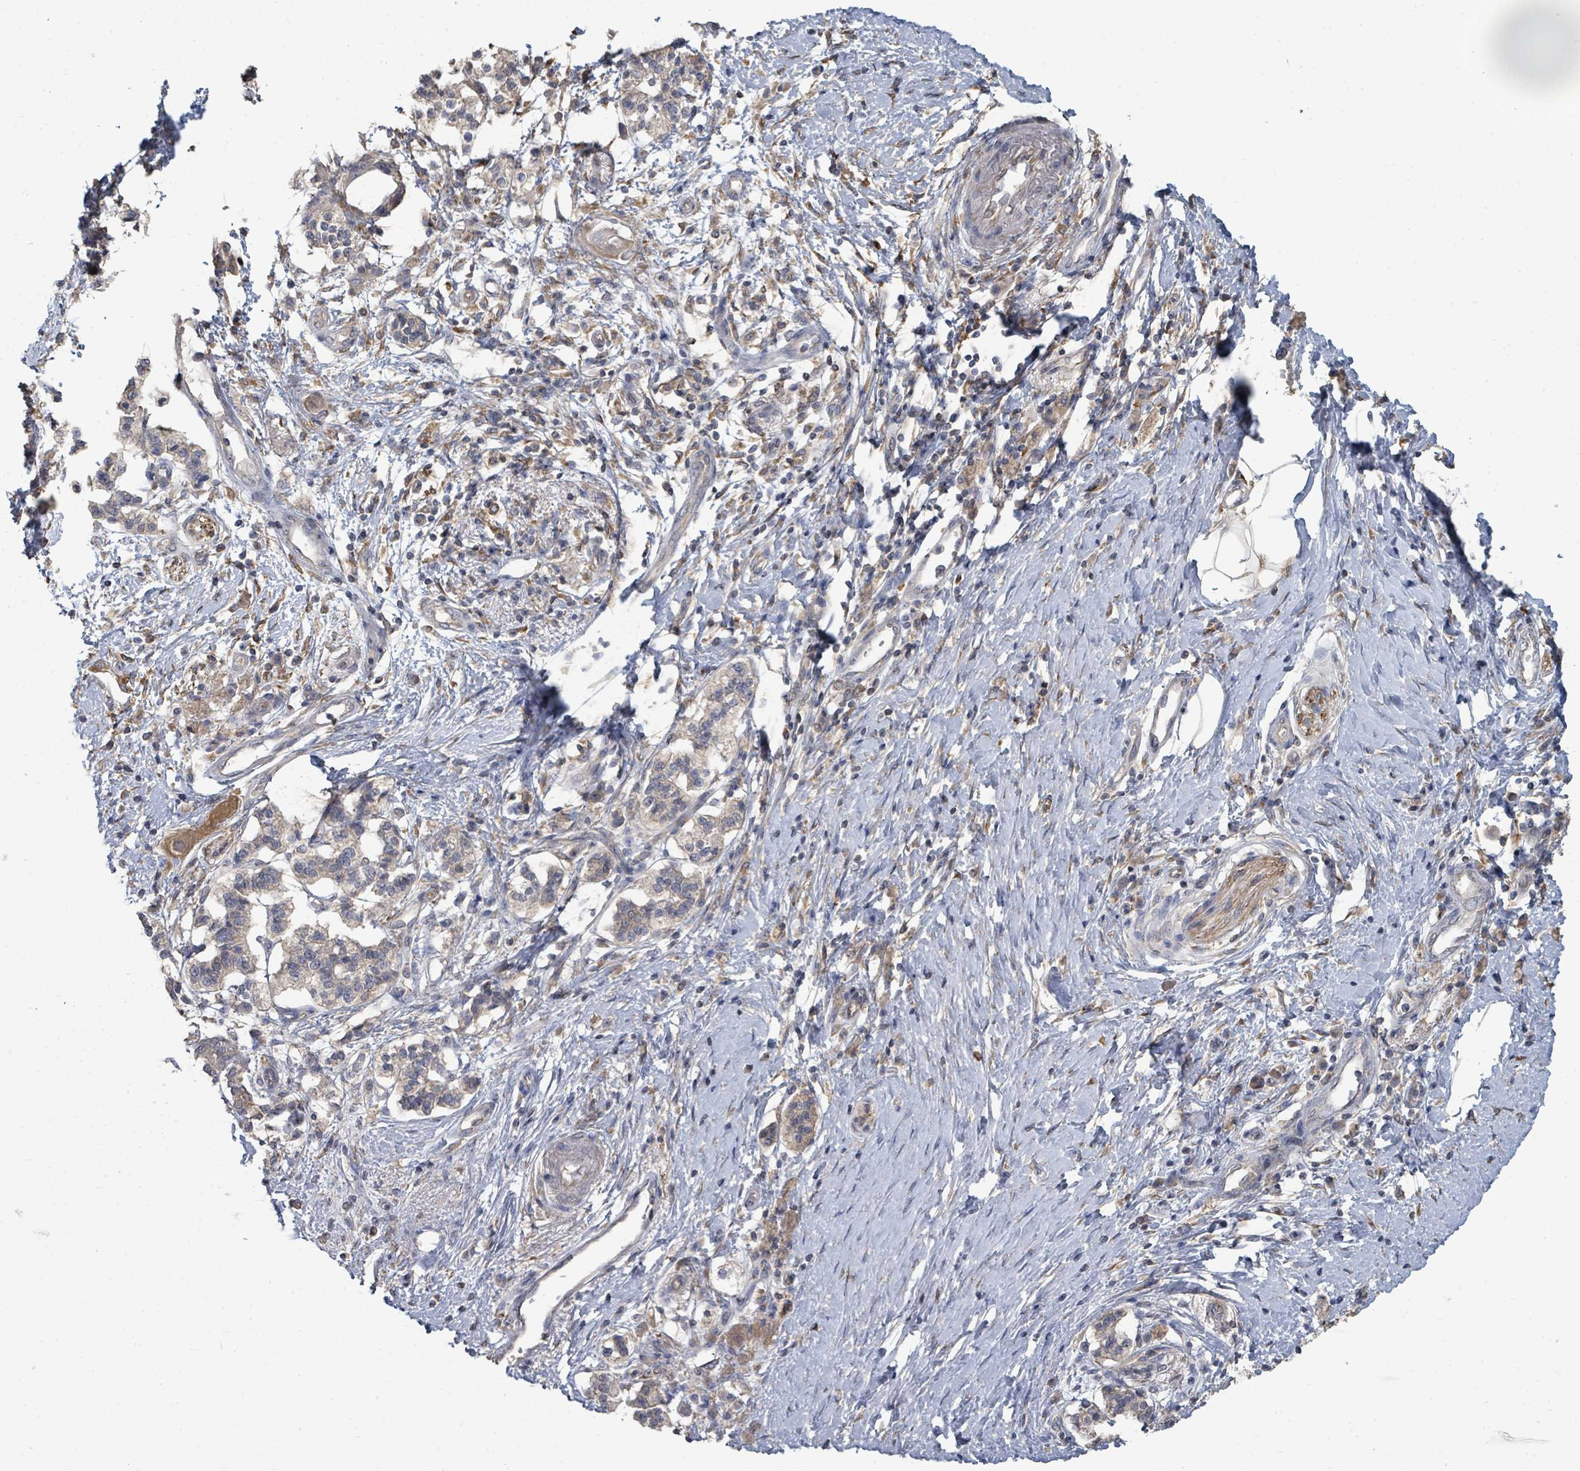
{"staining": {"intensity": "weak", "quantity": "25%-75%", "location": "cytoplasmic/membranous"}, "tissue": "pancreatic cancer", "cell_type": "Tumor cells", "image_type": "cancer", "snomed": [{"axis": "morphology", "description": "Adenocarcinoma, NOS"}, {"axis": "topography", "description": "Pancreas"}], "caption": "This is a micrograph of IHC staining of pancreatic cancer (adenocarcinoma), which shows weak positivity in the cytoplasmic/membranous of tumor cells.", "gene": "SLC9A7", "patient": {"sex": "male", "age": 68}}